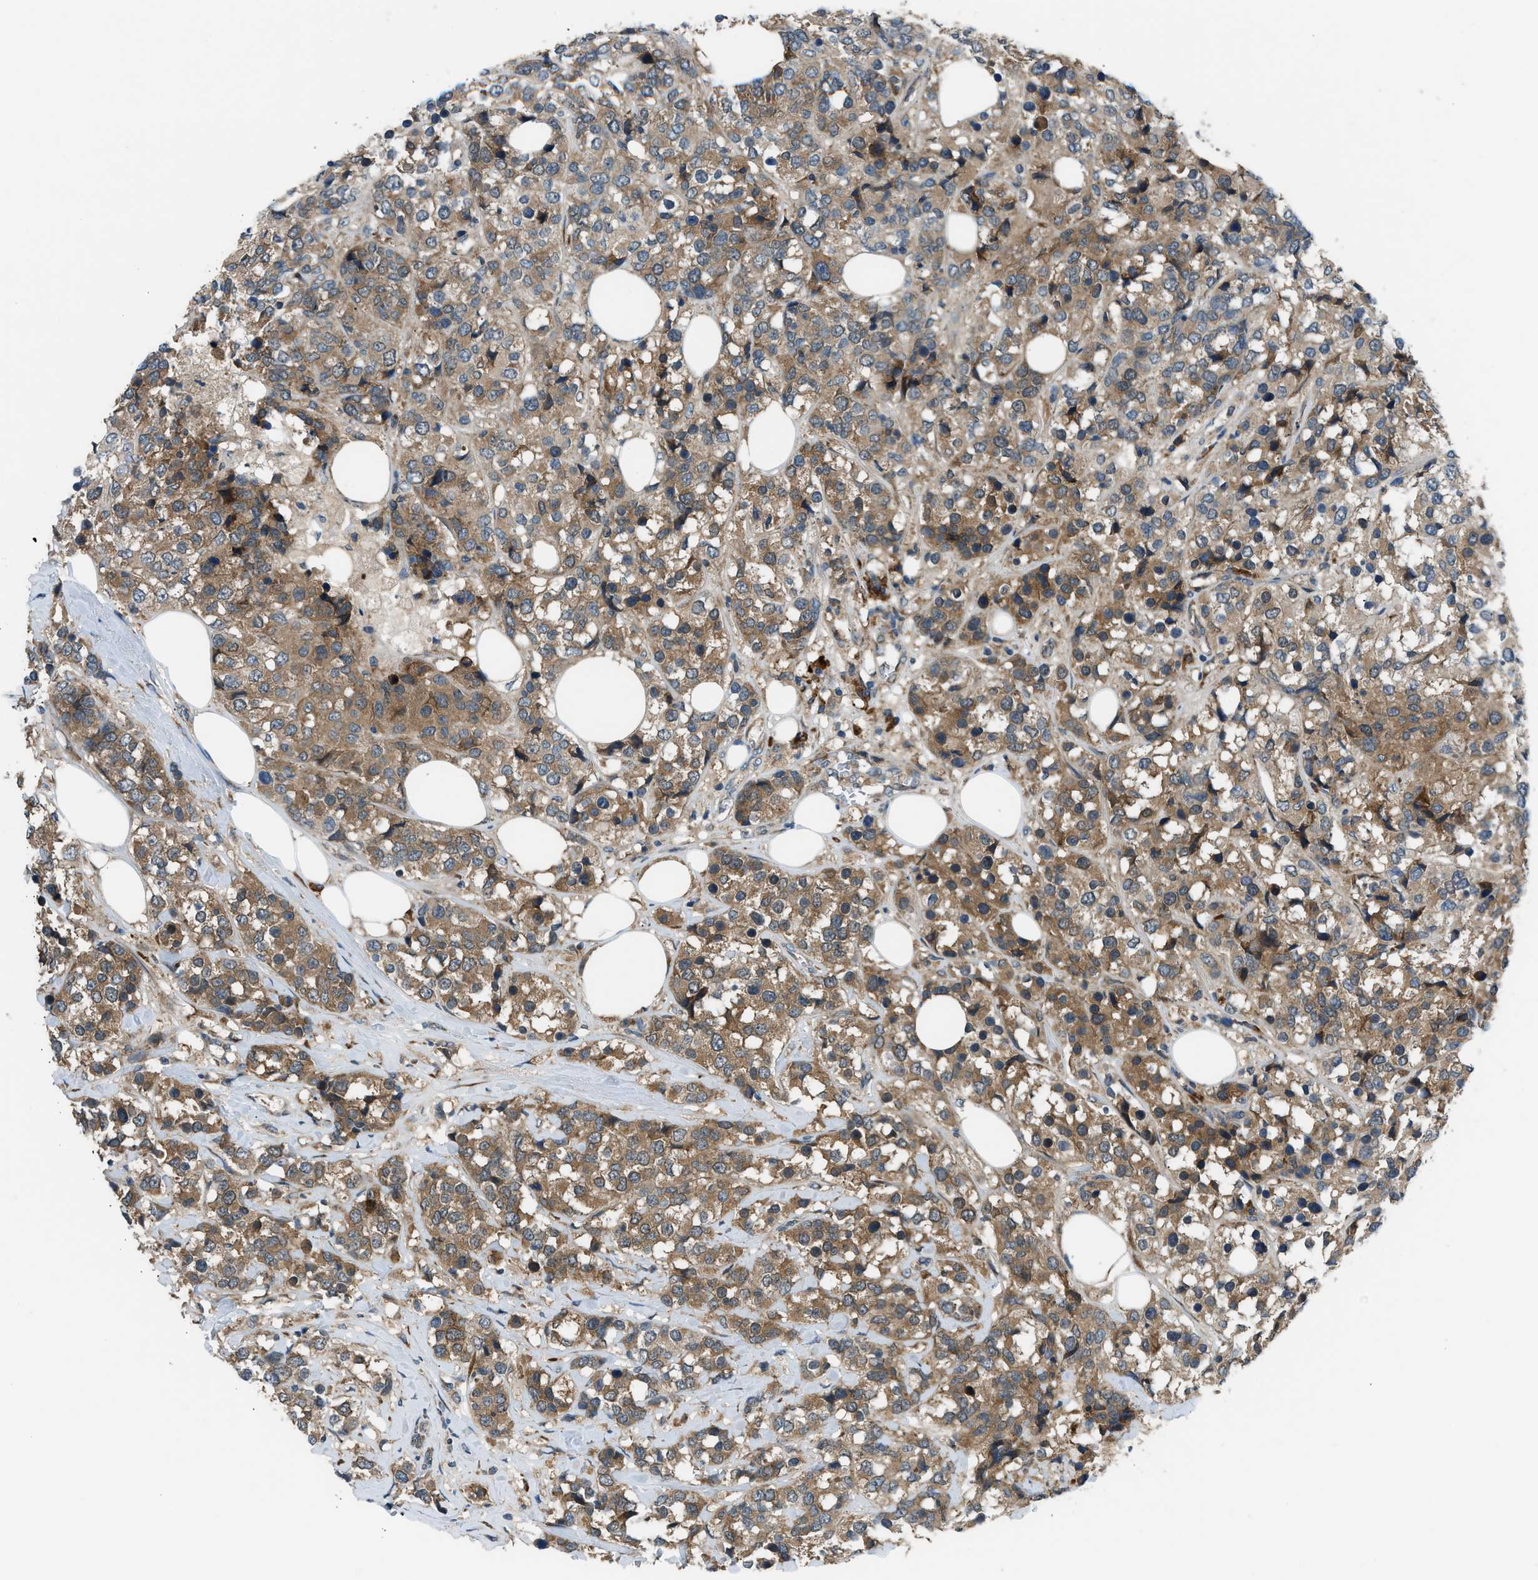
{"staining": {"intensity": "moderate", "quantity": ">75%", "location": "cytoplasmic/membranous"}, "tissue": "breast cancer", "cell_type": "Tumor cells", "image_type": "cancer", "snomed": [{"axis": "morphology", "description": "Lobular carcinoma"}, {"axis": "topography", "description": "Breast"}], "caption": "The photomicrograph shows a brown stain indicating the presence of a protein in the cytoplasmic/membranous of tumor cells in breast lobular carcinoma. (Stains: DAB in brown, nuclei in blue, Microscopy: brightfield microscopy at high magnification).", "gene": "EDARADD", "patient": {"sex": "female", "age": 59}}